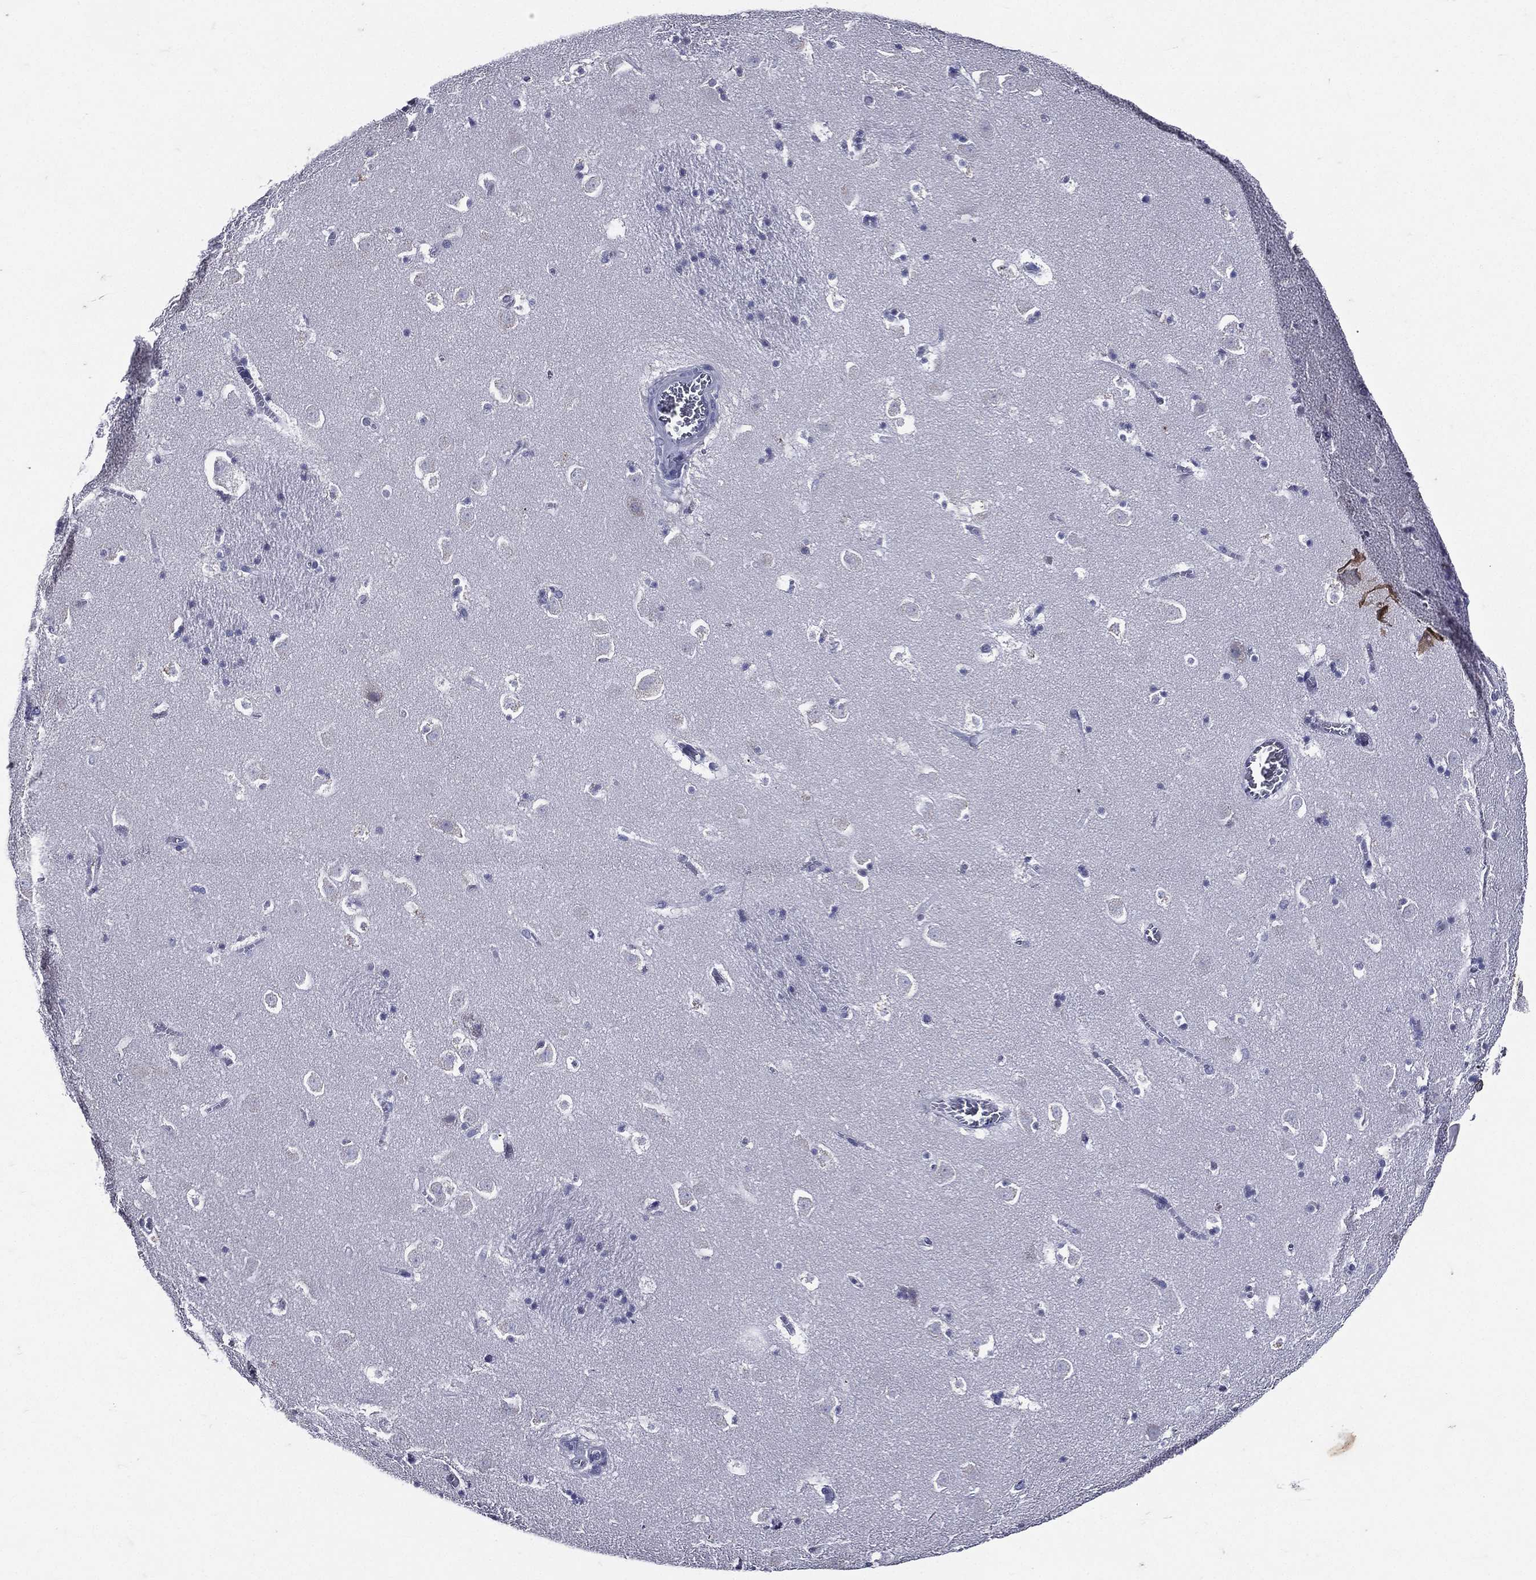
{"staining": {"intensity": "negative", "quantity": "none", "location": "none"}, "tissue": "caudate", "cell_type": "Glial cells", "image_type": "normal", "snomed": [{"axis": "morphology", "description": "Normal tissue, NOS"}, {"axis": "topography", "description": "Lateral ventricle wall"}], "caption": "Glial cells are negative for protein expression in normal human caudate. (Stains: DAB immunohistochemistry with hematoxylin counter stain, Microscopy: brightfield microscopy at high magnification).", "gene": "TGM1", "patient": {"sex": "female", "age": 42}}